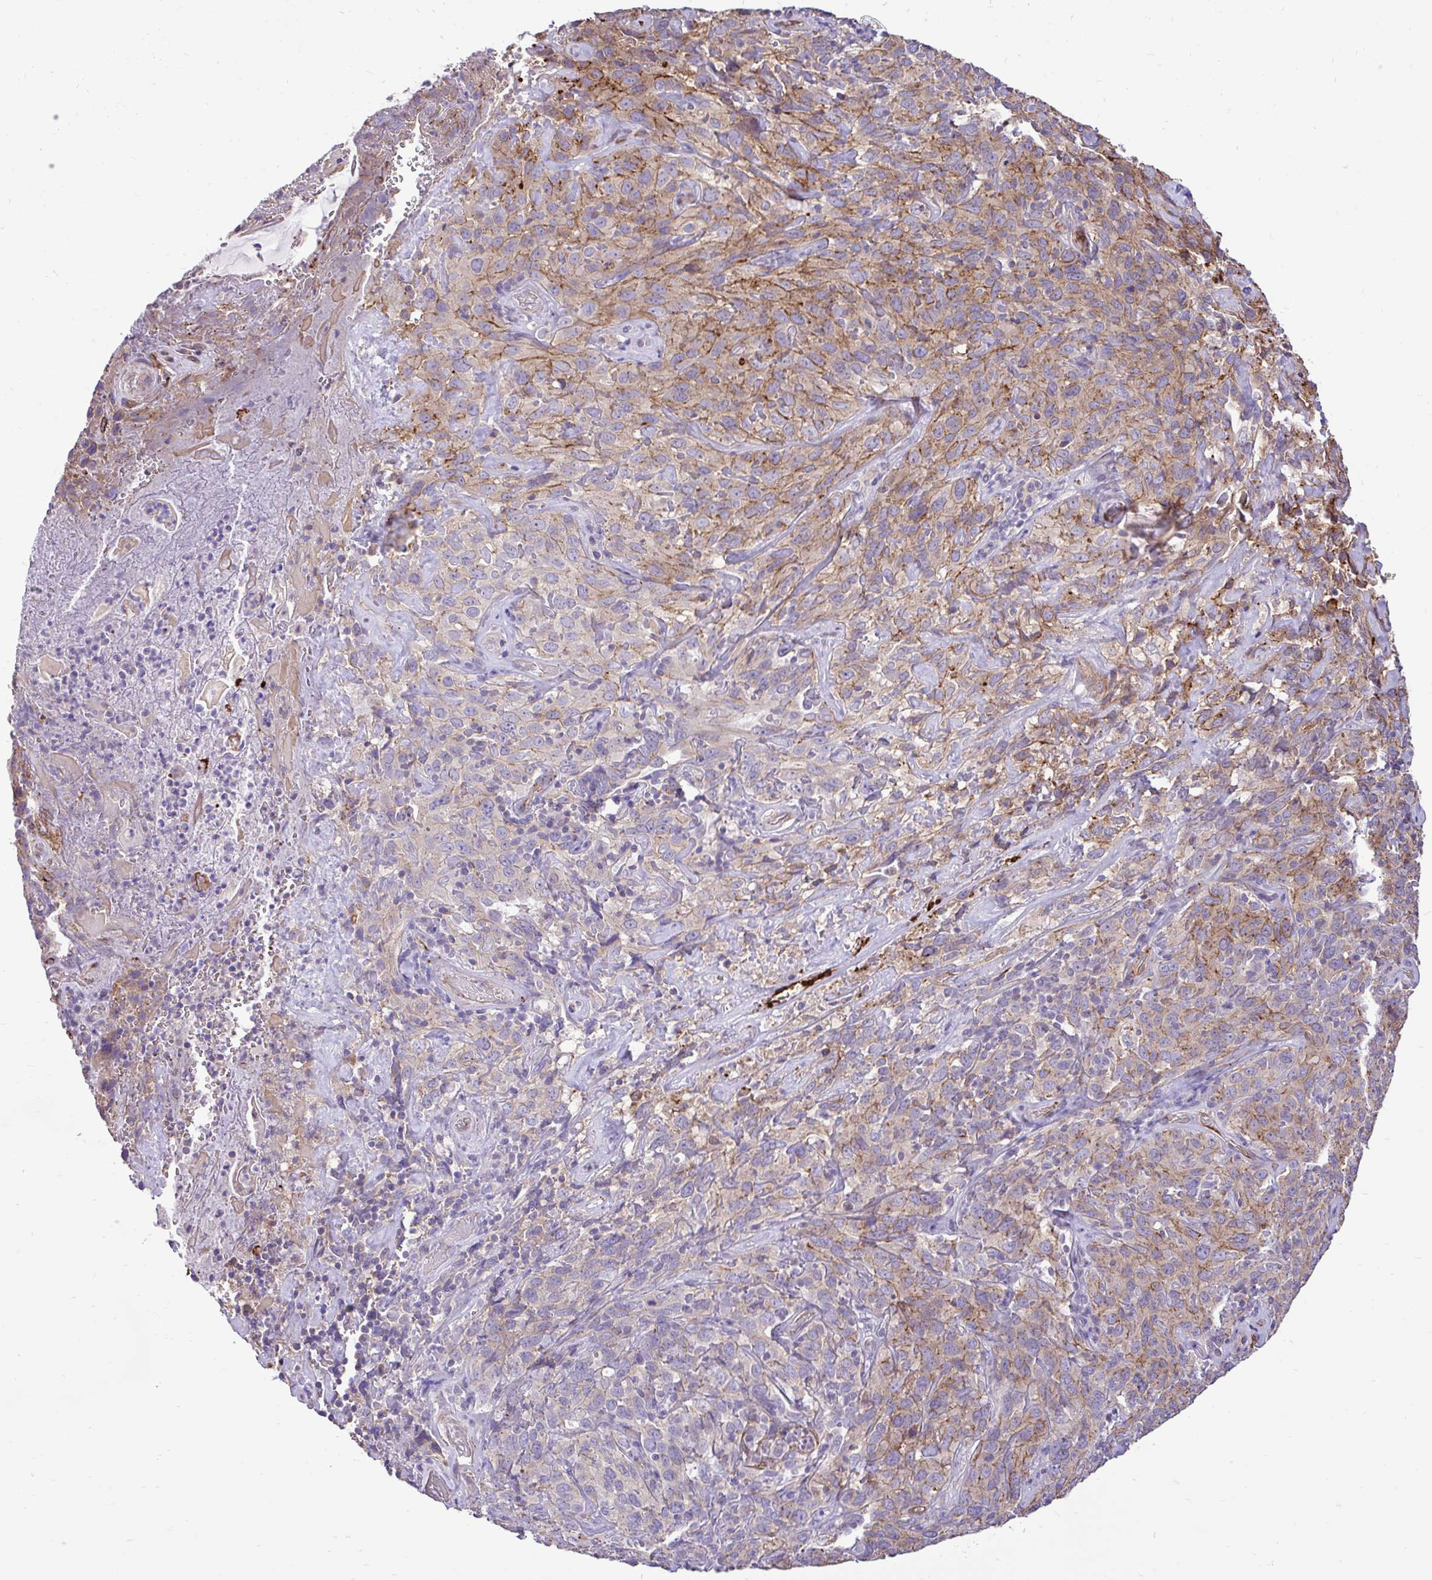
{"staining": {"intensity": "moderate", "quantity": "25%-75%", "location": "cytoplasmic/membranous"}, "tissue": "cervical cancer", "cell_type": "Tumor cells", "image_type": "cancer", "snomed": [{"axis": "morphology", "description": "Squamous cell carcinoma, NOS"}, {"axis": "topography", "description": "Cervix"}], "caption": "A brown stain labels moderate cytoplasmic/membranous positivity of a protein in cervical cancer tumor cells.", "gene": "PTPRK", "patient": {"sex": "female", "age": 51}}